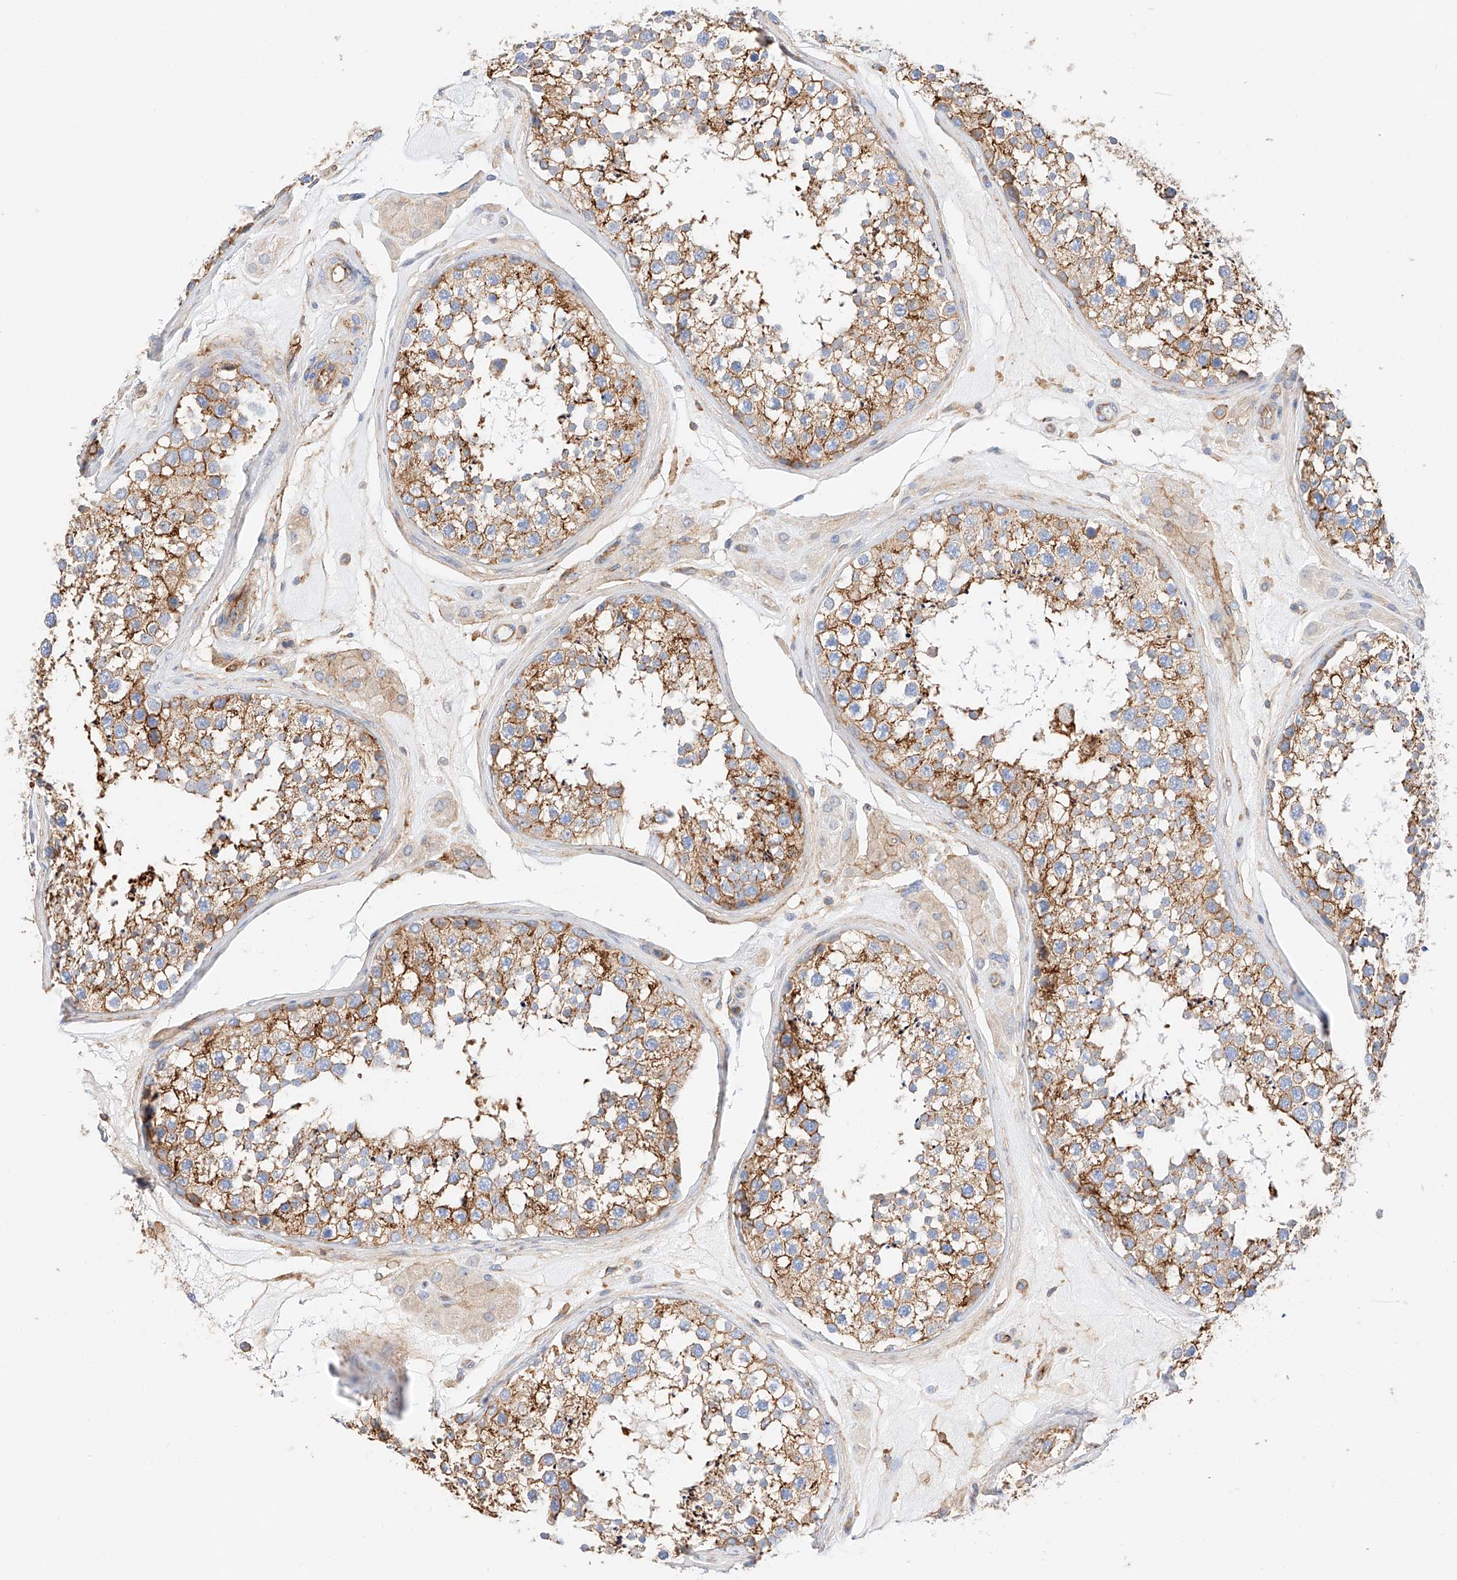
{"staining": {"intensity": "moderate", "quantity": ">75%", "location": "cytoplasmic/membranous"}, "tissue": "testis", "cell_type": "Cells in seminiferous ducts", "image_type": "normal", "snomed": [{"axis": "morphology", "description": "Normal tissue, NOS"}, {"axis": "topography", "description": "Testis"}], "caption": "Immunohistochemical staining of normal testis shows medium levels of moderate cytoplasmic/membranous expression in approximately >75% of cells in seminiferous ducts.", "gene": "ENSG00000259132", "patient": {"sex": "male", "age": 46}}